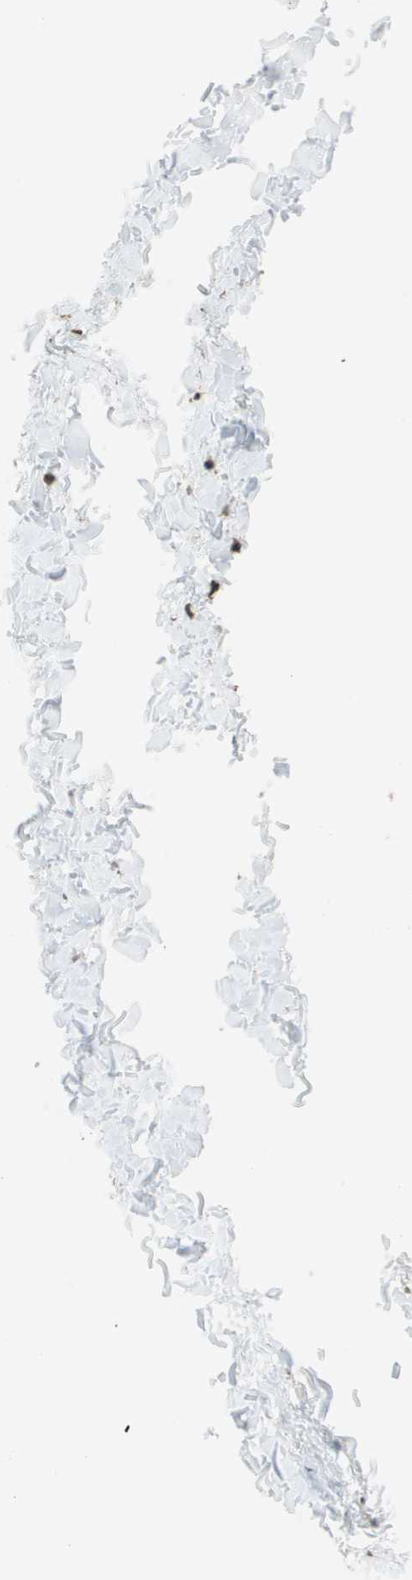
{"staining": {"intensity": "moderate", "quantity": ">75%", "location": "cytoplasmic/membranous"}, "tissue": "skin", "cell_type": "Fibroblasts", "image_type": "normal", "snomed": [{"axis": "morphology", "description": "Normal tissue, NOS"}, {"axis": "topography", "description": "Skin"}], "caption": "Benign skin demonstrates moderate cytoplasmic/membranous positivity in about >75% of fibroblasts, visualized by immunohistochemistry.", "gene": "SEC62", "patient": {"sex": "female", "age": 17}}